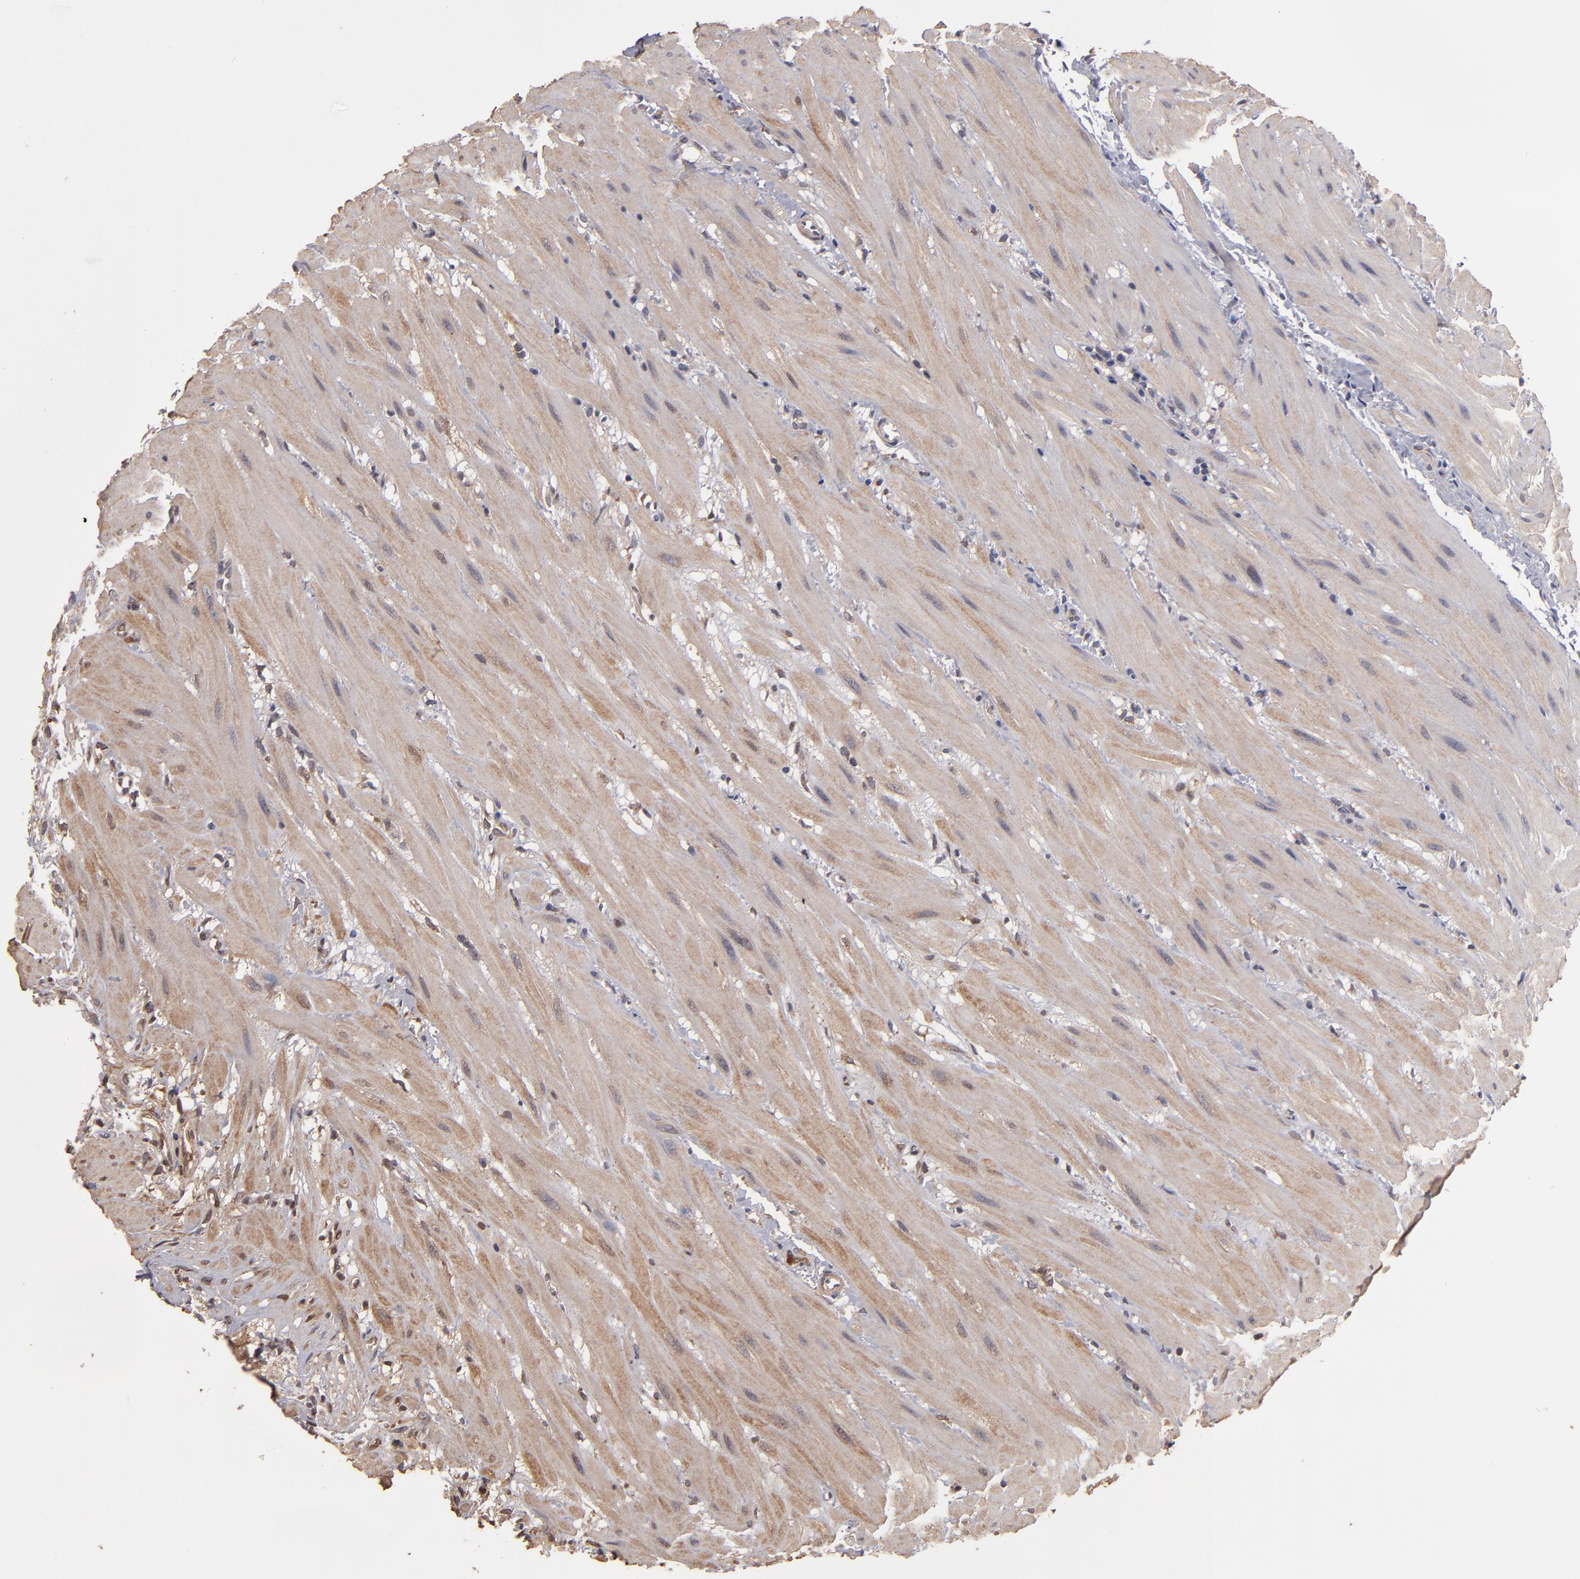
{"staining": {"intensity": "weak", "quantity": "<25%", "location": "cytoplasmic/membranous"}, "tissue": "small intestine", "cell_type": "Glandular cells", "image_type": "normal", "snomed": [{"axis": "morphology", "description": "Normal tissue, NOS"}, {"axis": "topography", "description": "Small intestine"}], "caption": "DAB (3,3'-diaminobenzidine) immunohistochemical staining of unremarkable human small intestine demonstrates no significant positivity in glandular cells.", "gene": "SERPINA7", "patient": {"sex": "female", "age": 61}}